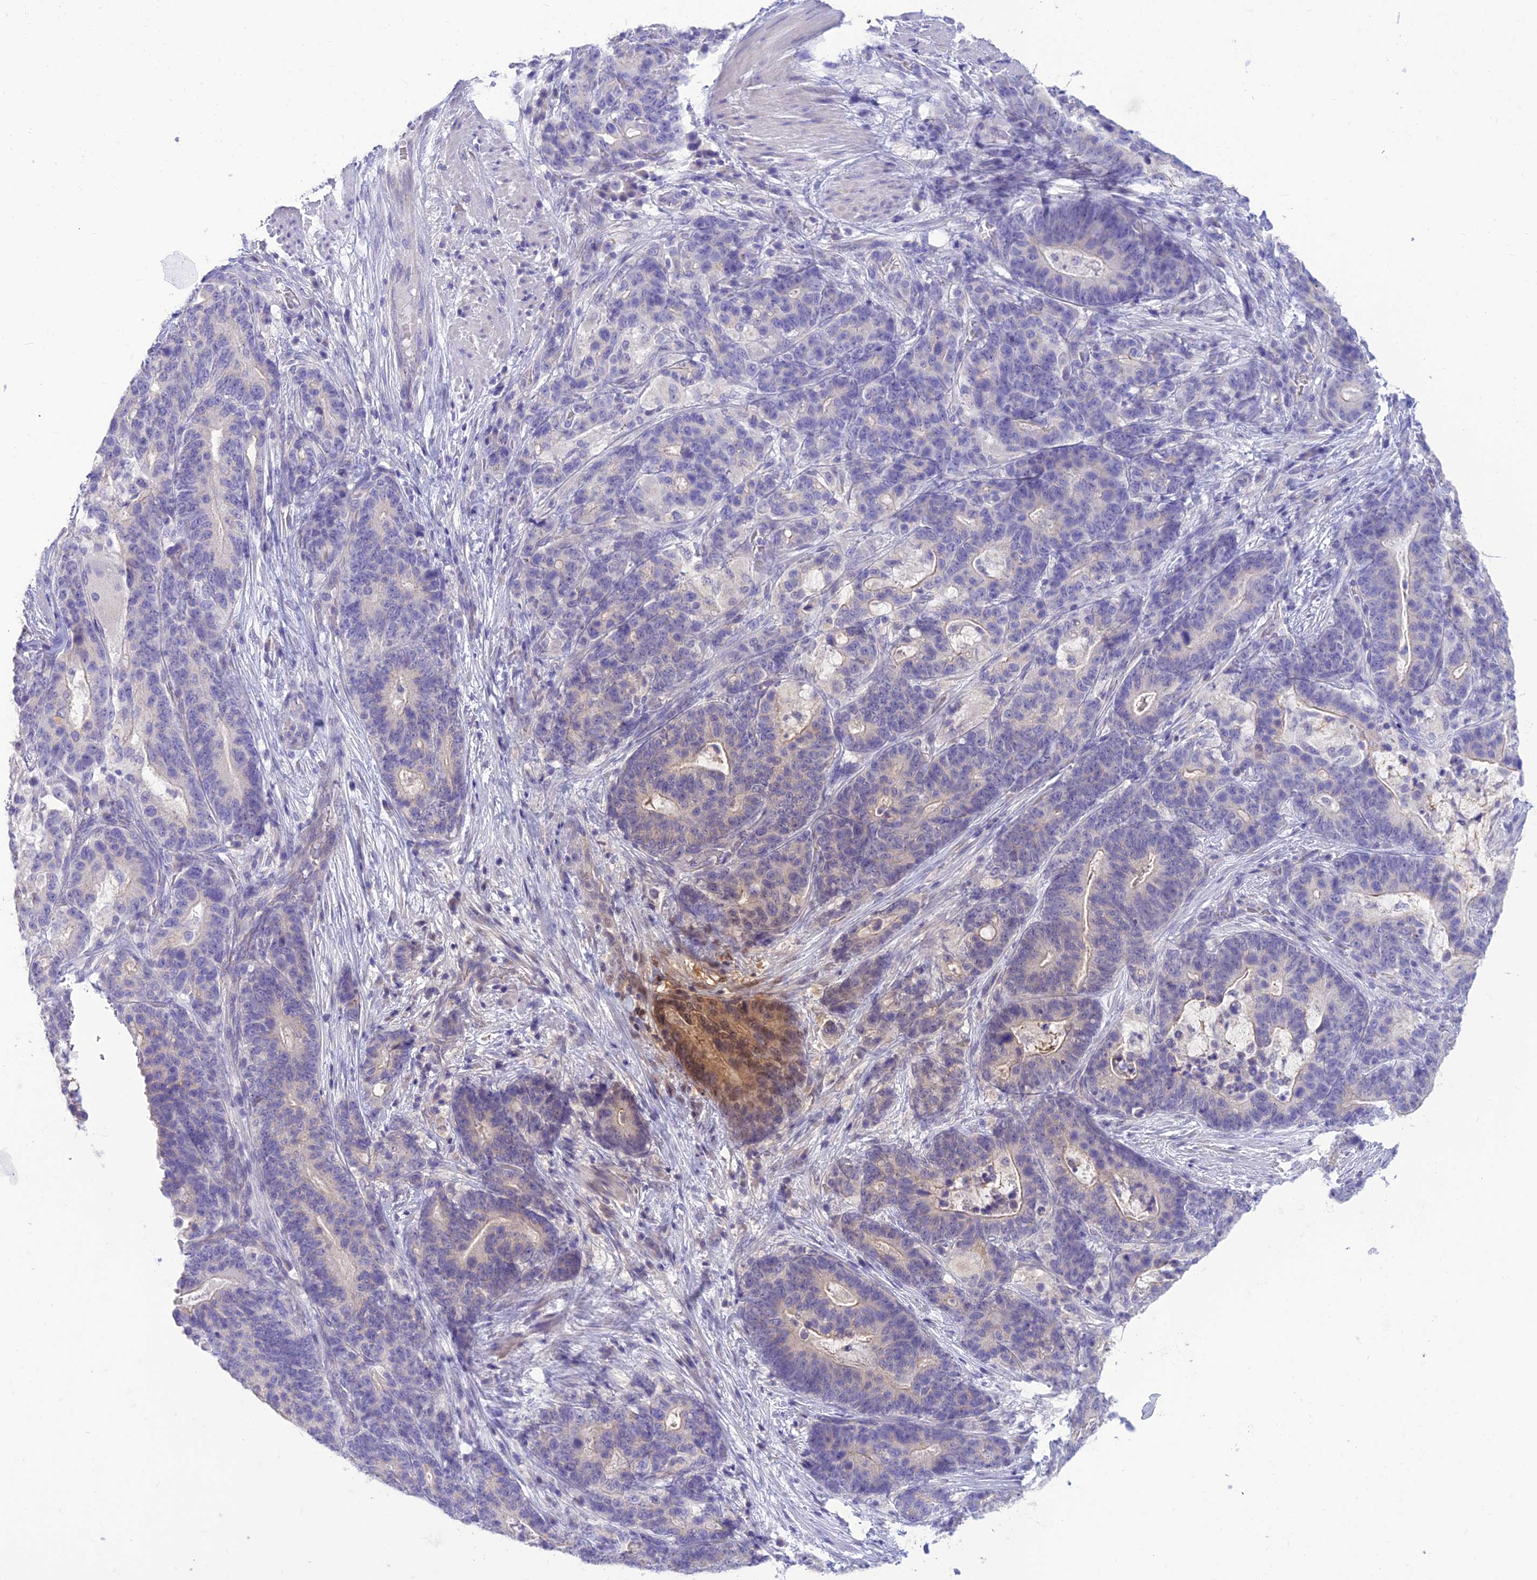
{"staining": {"intensity": "moderate", "quantity": "<25%", "location": "cytoplasmic/membranous,nuclear"}, "tissue": "stomach cancer", "cell_type": "Tumor cells", "image_type": "cancer", "snomed": [{"axis": "morphology", "description": "Normal tissue, NOS"}, {"axis": "morphology", "description": "Adenocarcinoma, NOS"}, {"axis": "topography", "description": "Stomach"}], "caption": "The image displays a brown stain indicating the presence of a protein in the cytoplasmic/membranous and nuclear of tumor cells in adenocarcinoma (stomach). The protein is stained brown, and the nuclei are stained in blue (DAB IHC with brightfield microscopy, high magnification).", "gene": "DHDH", "patient": {"sex": "female", "age": 64}}